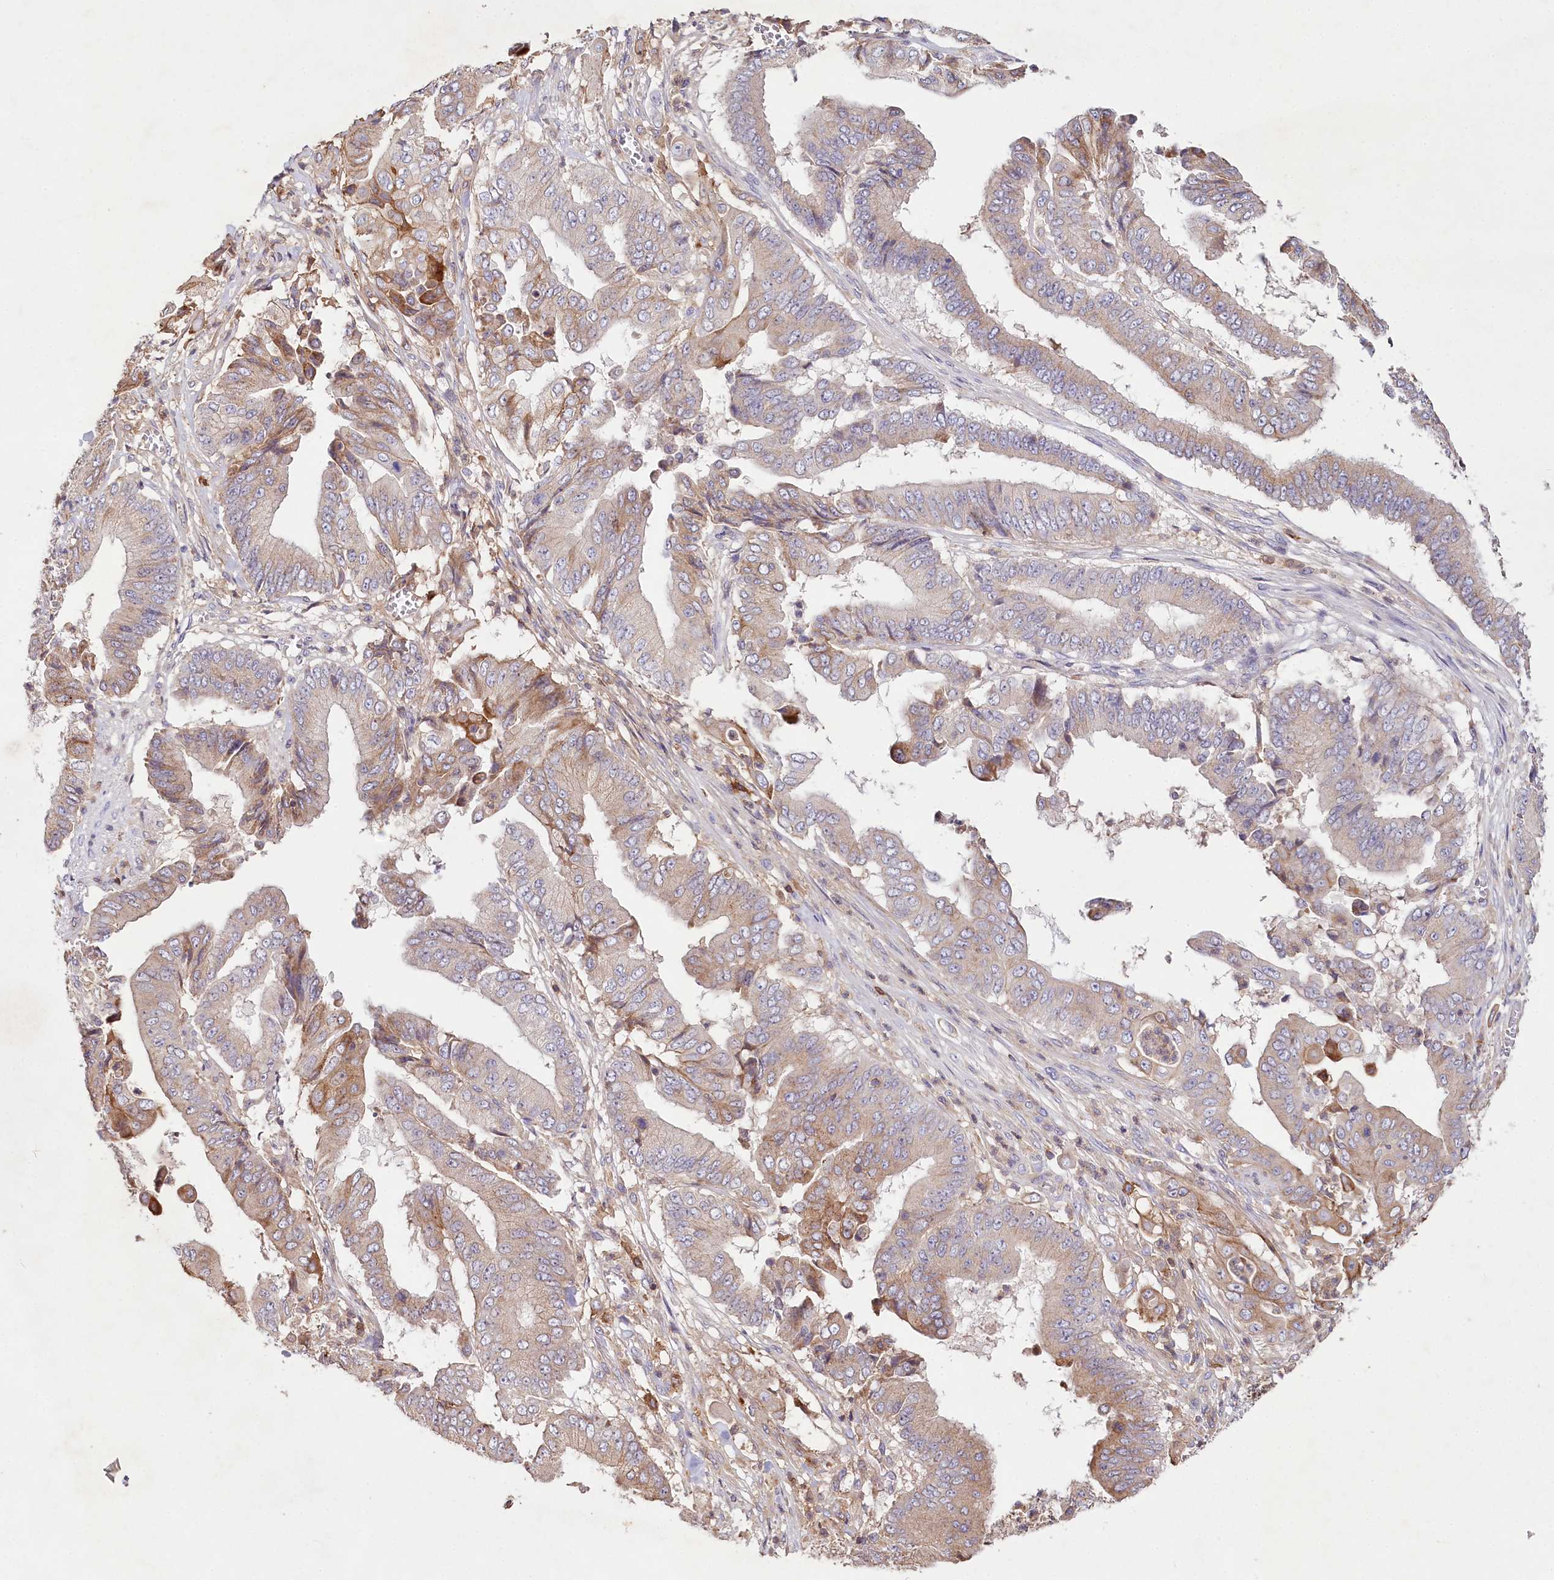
{"staining": {"intensity": "weak", "quantity": ">75%", "location": "cytoplasmic/membranous"}, "tissue": "pancreatic cancer", "cell_type": "Tumor cells", "image_type": "cancer", "snomed": [{"axis": "morphology", "description": "Adenocarcinoma, NOS"}, {"axis": "topography", "description": "Pancreas"}], "caption": "Protein staining exhibits weak cytoplasmic/membranous positivity in about >75% of tumor cells in pancreatic adenocarcinoma.", "gene": "RBP5", "patient": {"sex": "female", "age": 77}}